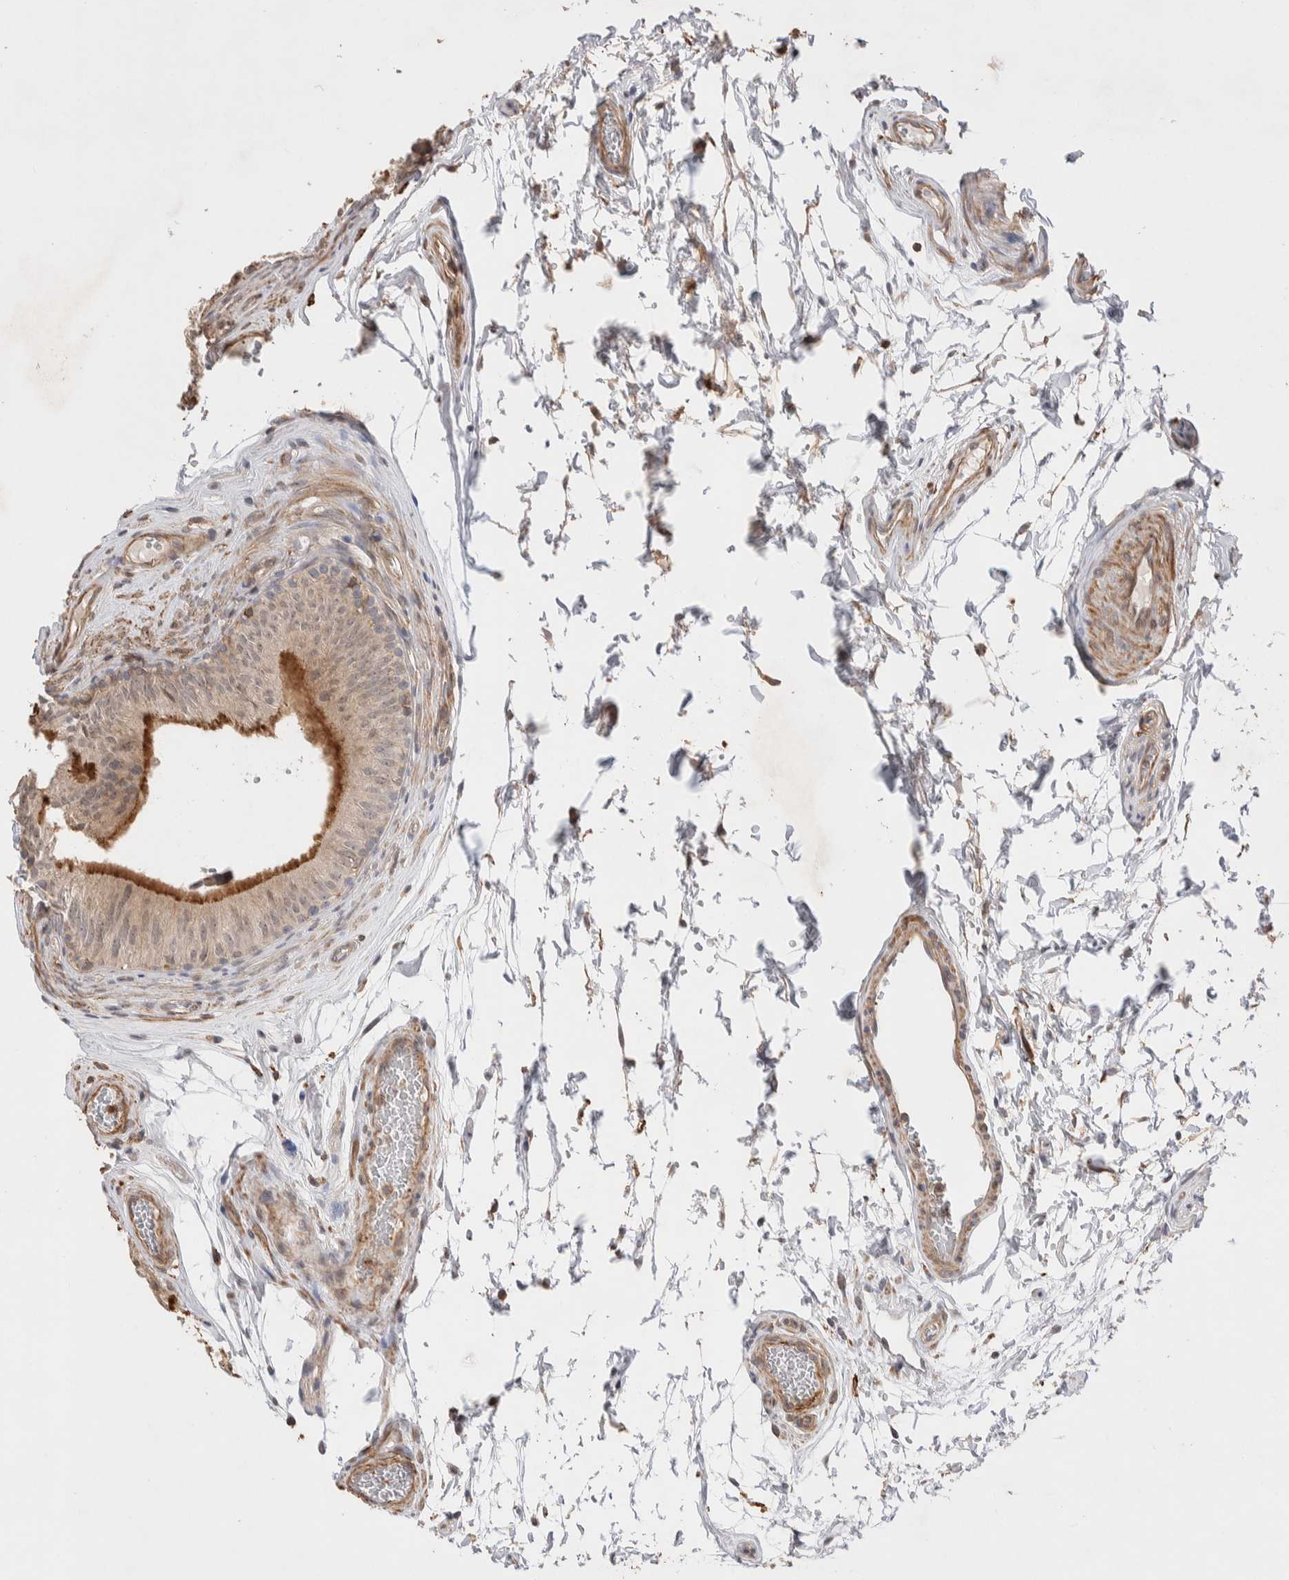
{"staining": {"intensity": "moderate", "quantity": ">75%", "location": "cytoplasmic/membranous"}, "tissue": "epididymis", "cell_type": "Glandular cells", "image_type": "normal", "snomed": [{"axis": "morphology", "description": "Normal tissue, NOS"}, {"axis": "topography", "description": "Epididymis"}], "caption": "Epididymis stained with IHC displays moderate cytoplasmic/membranous positivity in about >75% of glandular cells. The staining was performed using DAB to visualize the protein expression in brown, while the nuclei were stained in blue with hematoxylin (Magnification: 20x).", "gene": "ZNF704", "patient": {"sex": "male", "age": 36}}